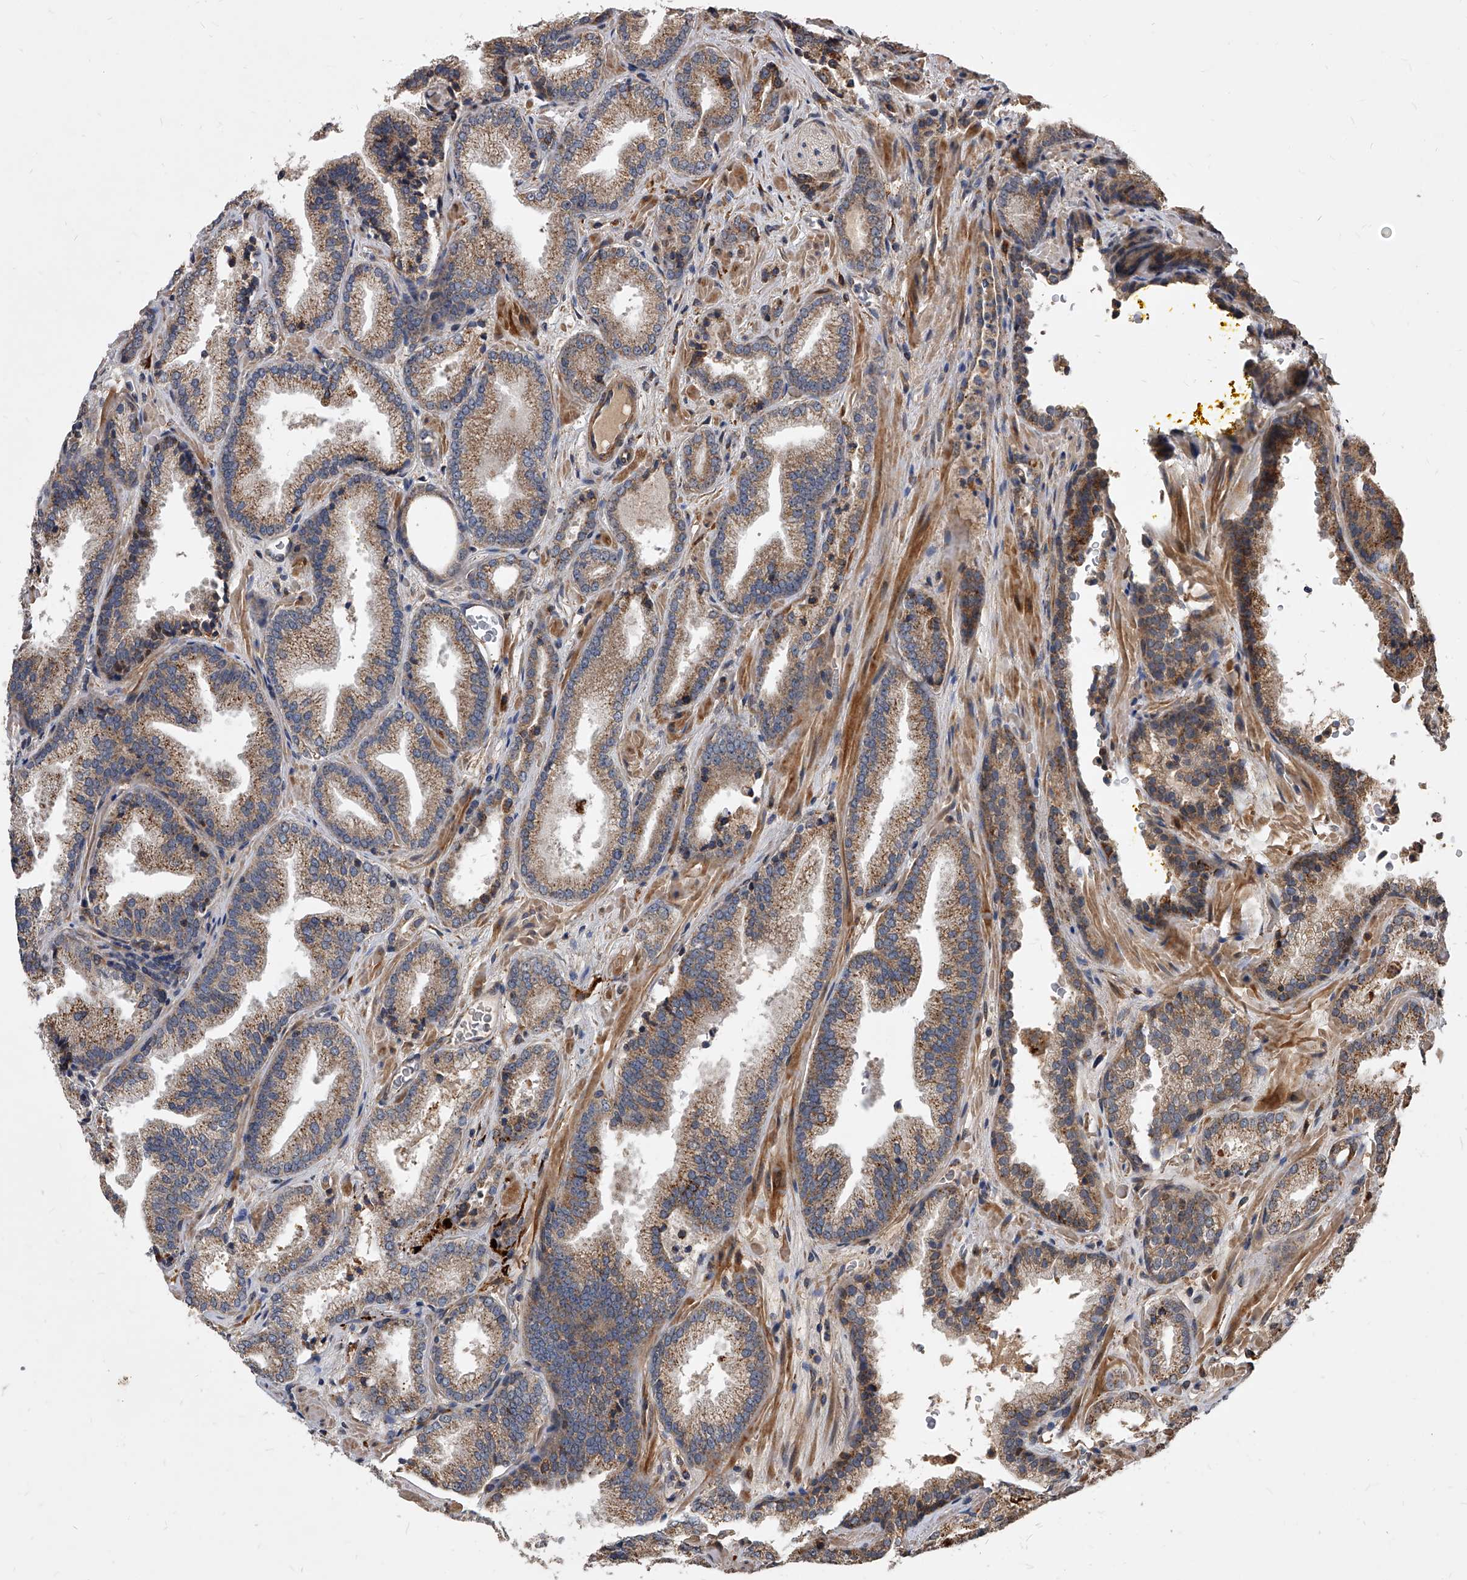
{"staining": {"intensity": "moderate", "quantity": ">75%", "location": "cytoplasmic/membranous"}, "tissue": "prostate cancer", "cell_type": "Tumor cells", "image_type": "cancer", "snomed": [{"axis": "morphology", "description": "Adenocarcinoma, Low grade"}, {"axis": "topography", "description": "Prostate"}], "caption": "DAB (3,3'-diaminobenzidine) immunohistochemical staining of prostate cancer reveals moderate cytoplasmic/membranous protein staining in about >75% of tumor cells.", "gene": "SOBP", "patient": {"sex": "male", "age": 62}}